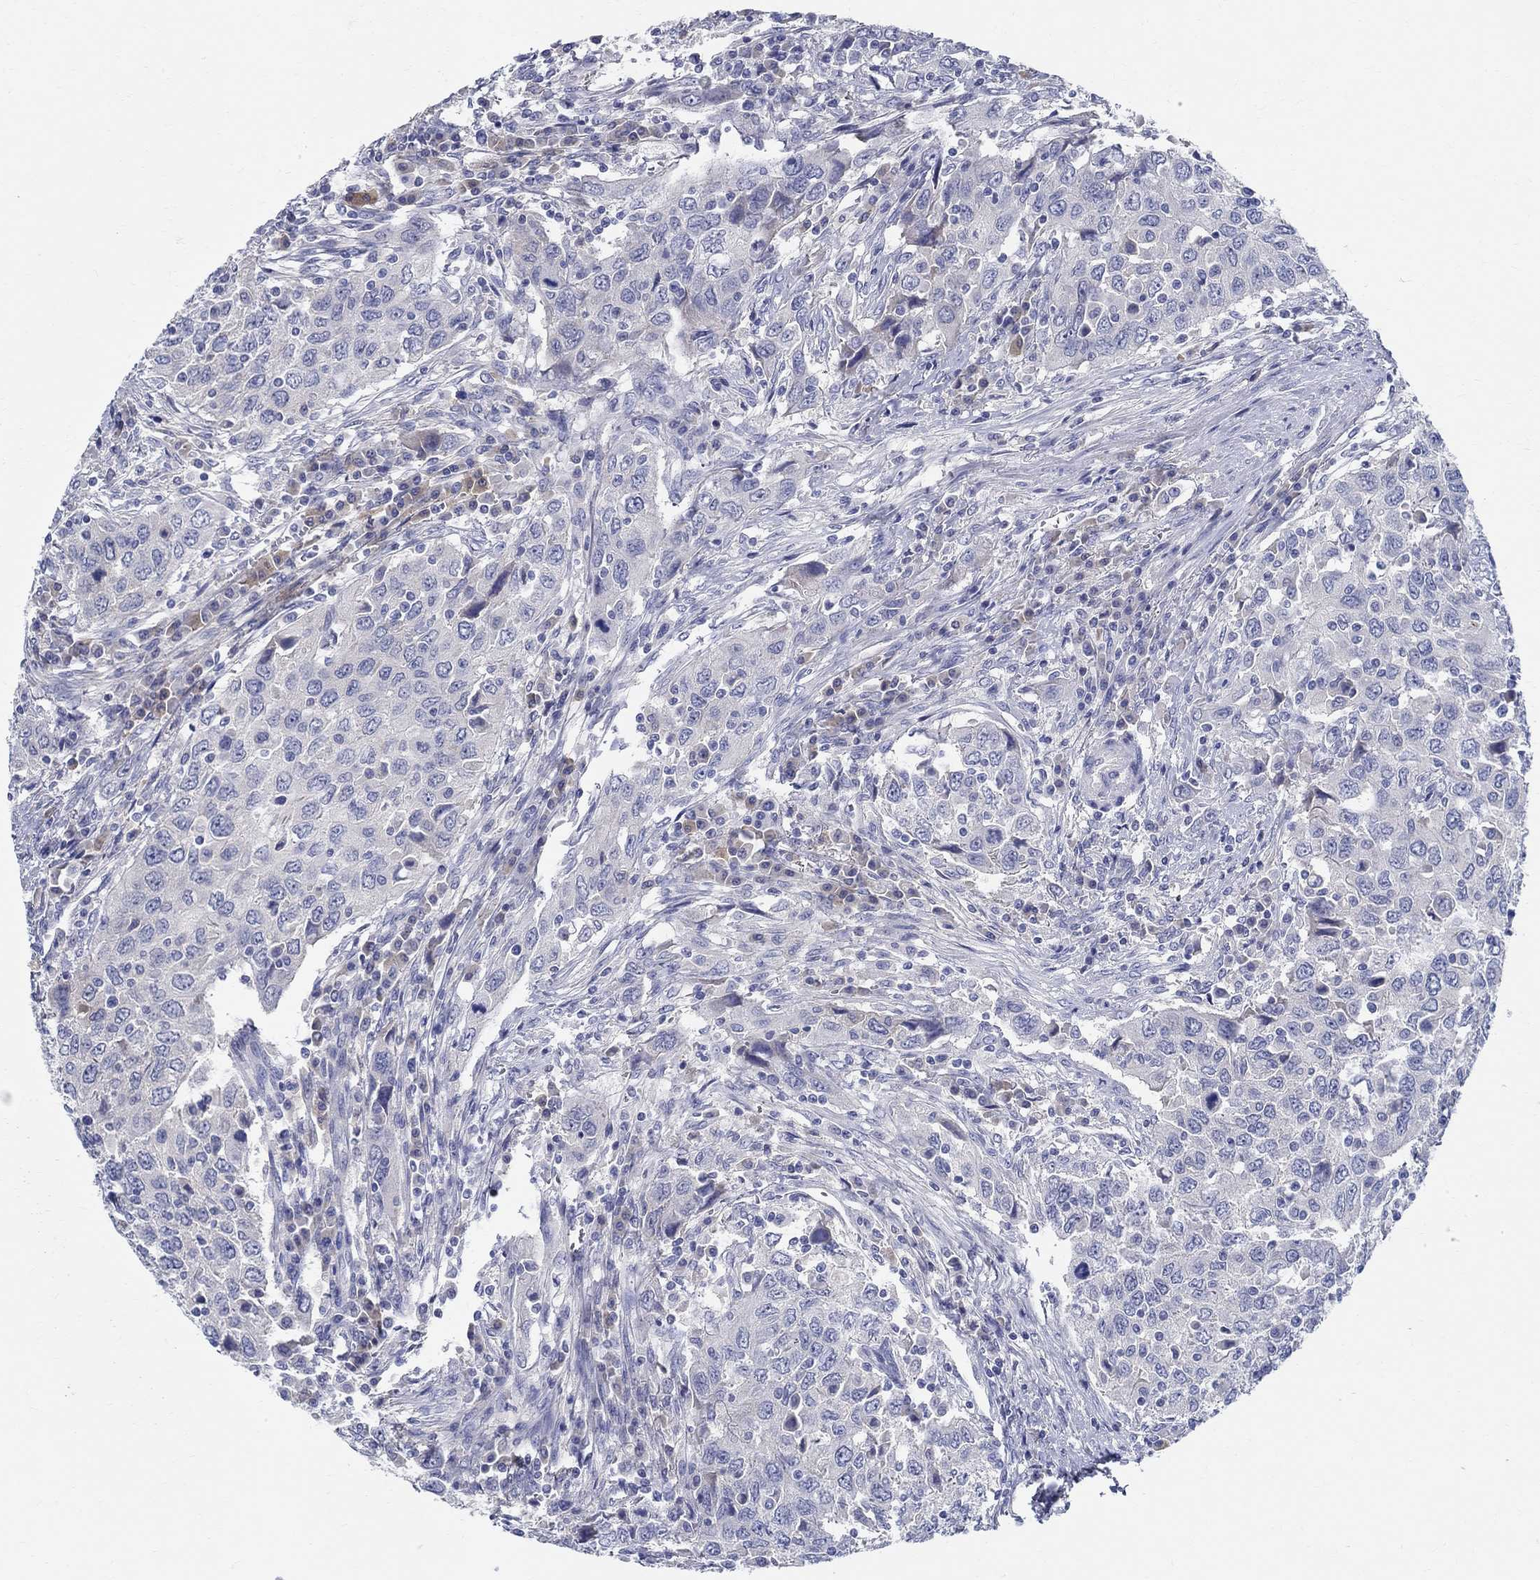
{"staining": {"intensity": "negative", "quantity": "none", "location": "none"}, "tissue": "urothelial cancer", "cell_type": "Tumor cells", "image_type": "cancer", "snomed": [{"axis": "morphology", "description": "Urothelial carcinoma, High grade"}, {"axis": "topography", "description": "Urinary bladder"}], "caption": "A micrograph of high-grade urothelial carcinoma stained for a protein displays no brown staining in tumor cells.", "gene": "CRYGD", "patient": {"sex": "male", "age": 76}}